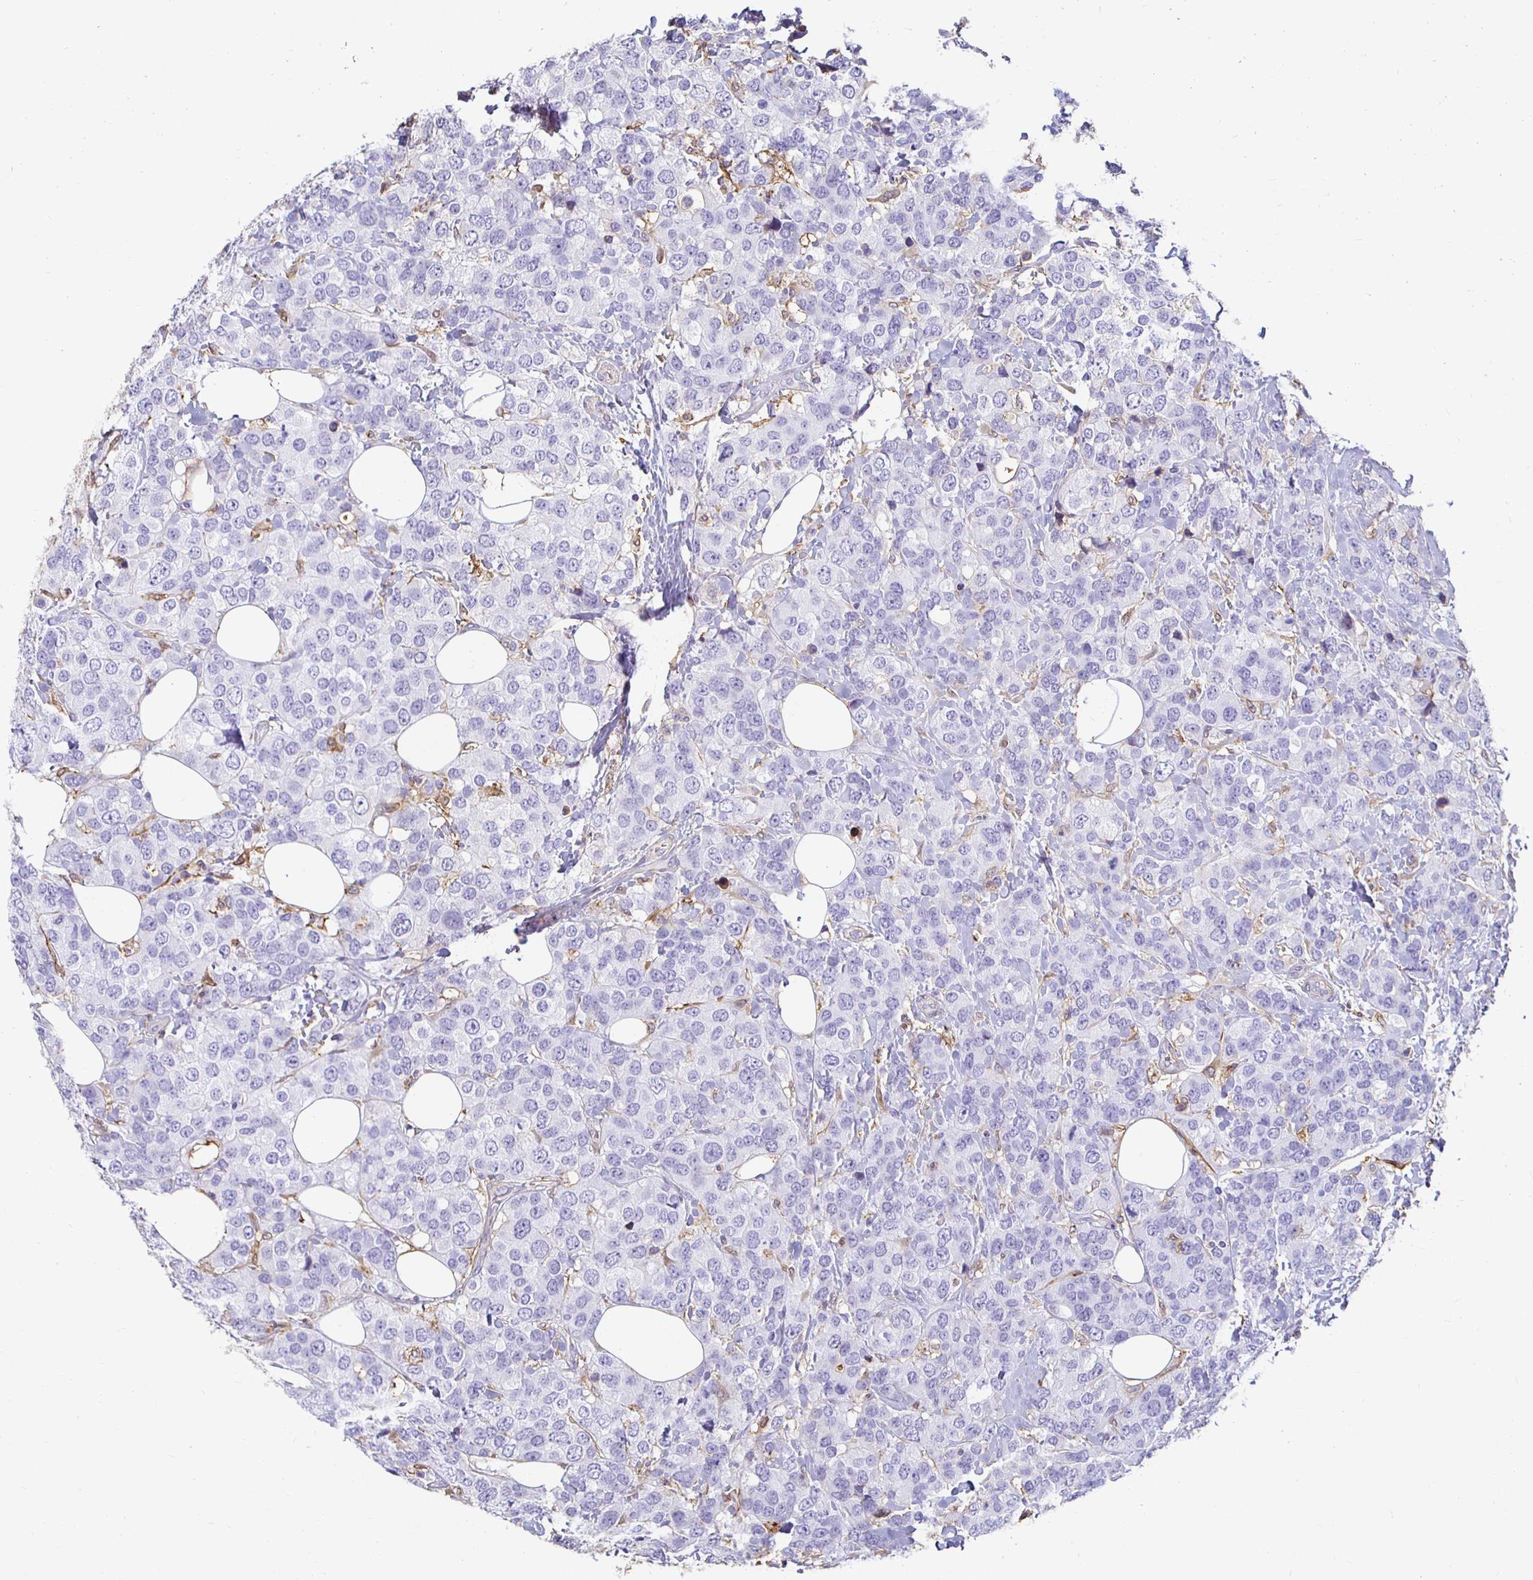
{"staining": {"intensity": "negative", "quantity": "none", "location": "none"}, "tissue": "breast cancer", "cell_type": "Tumor cells", "image_type": "cancer", "snomed": [{"axis": "morphology", "description": "Lobular carcinoma"}, {"axis": "topography", "description": "Breast"}], "caption": "Protein analysis of lobular carcinoma (breast) demonstrates no significant expression in tumor cells.", "gene": "TAS1R3", "patient": {"sex": "female", "age": 59}}